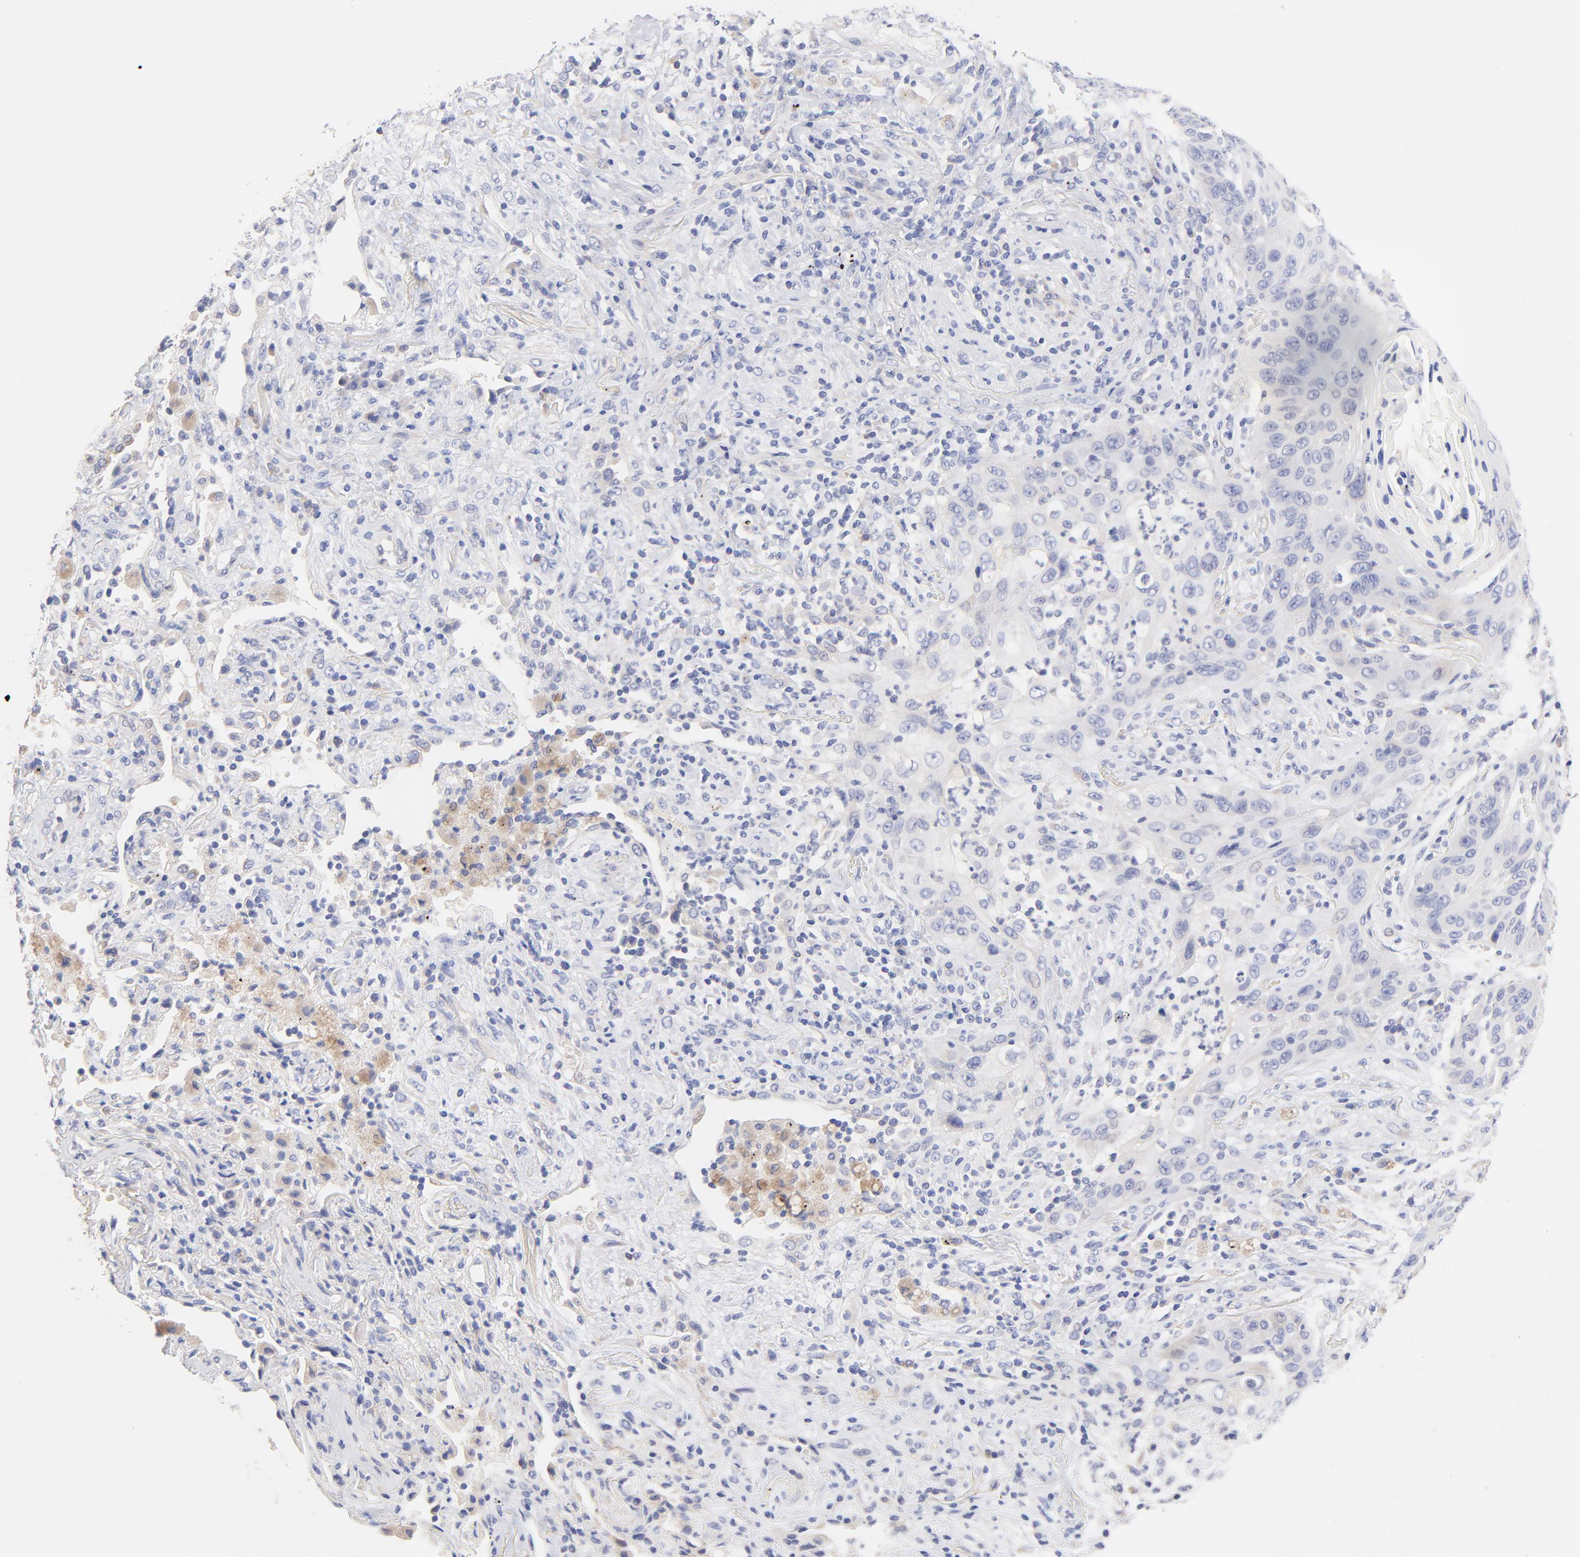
{"staining": {"intensity": "negative", "quantity": "none", "location": "none"}, "tissue": "lung cancer", "cell_type": "Tumor cells", "image_type": "cancer", "snomed": [{"axis": "morphology", "description": "Squamous cell carcinoma, NOS"}, {"axis": "topography", "description": "Lung"}], "caption": "DAB (3,3'-diaminobenzidine) immunohistochemical staining of human lung cancer exhibits no significant expression in tumor cells.", "gene": "TNFRSF13C", "patient": {"sex": "female", "age": 67}}